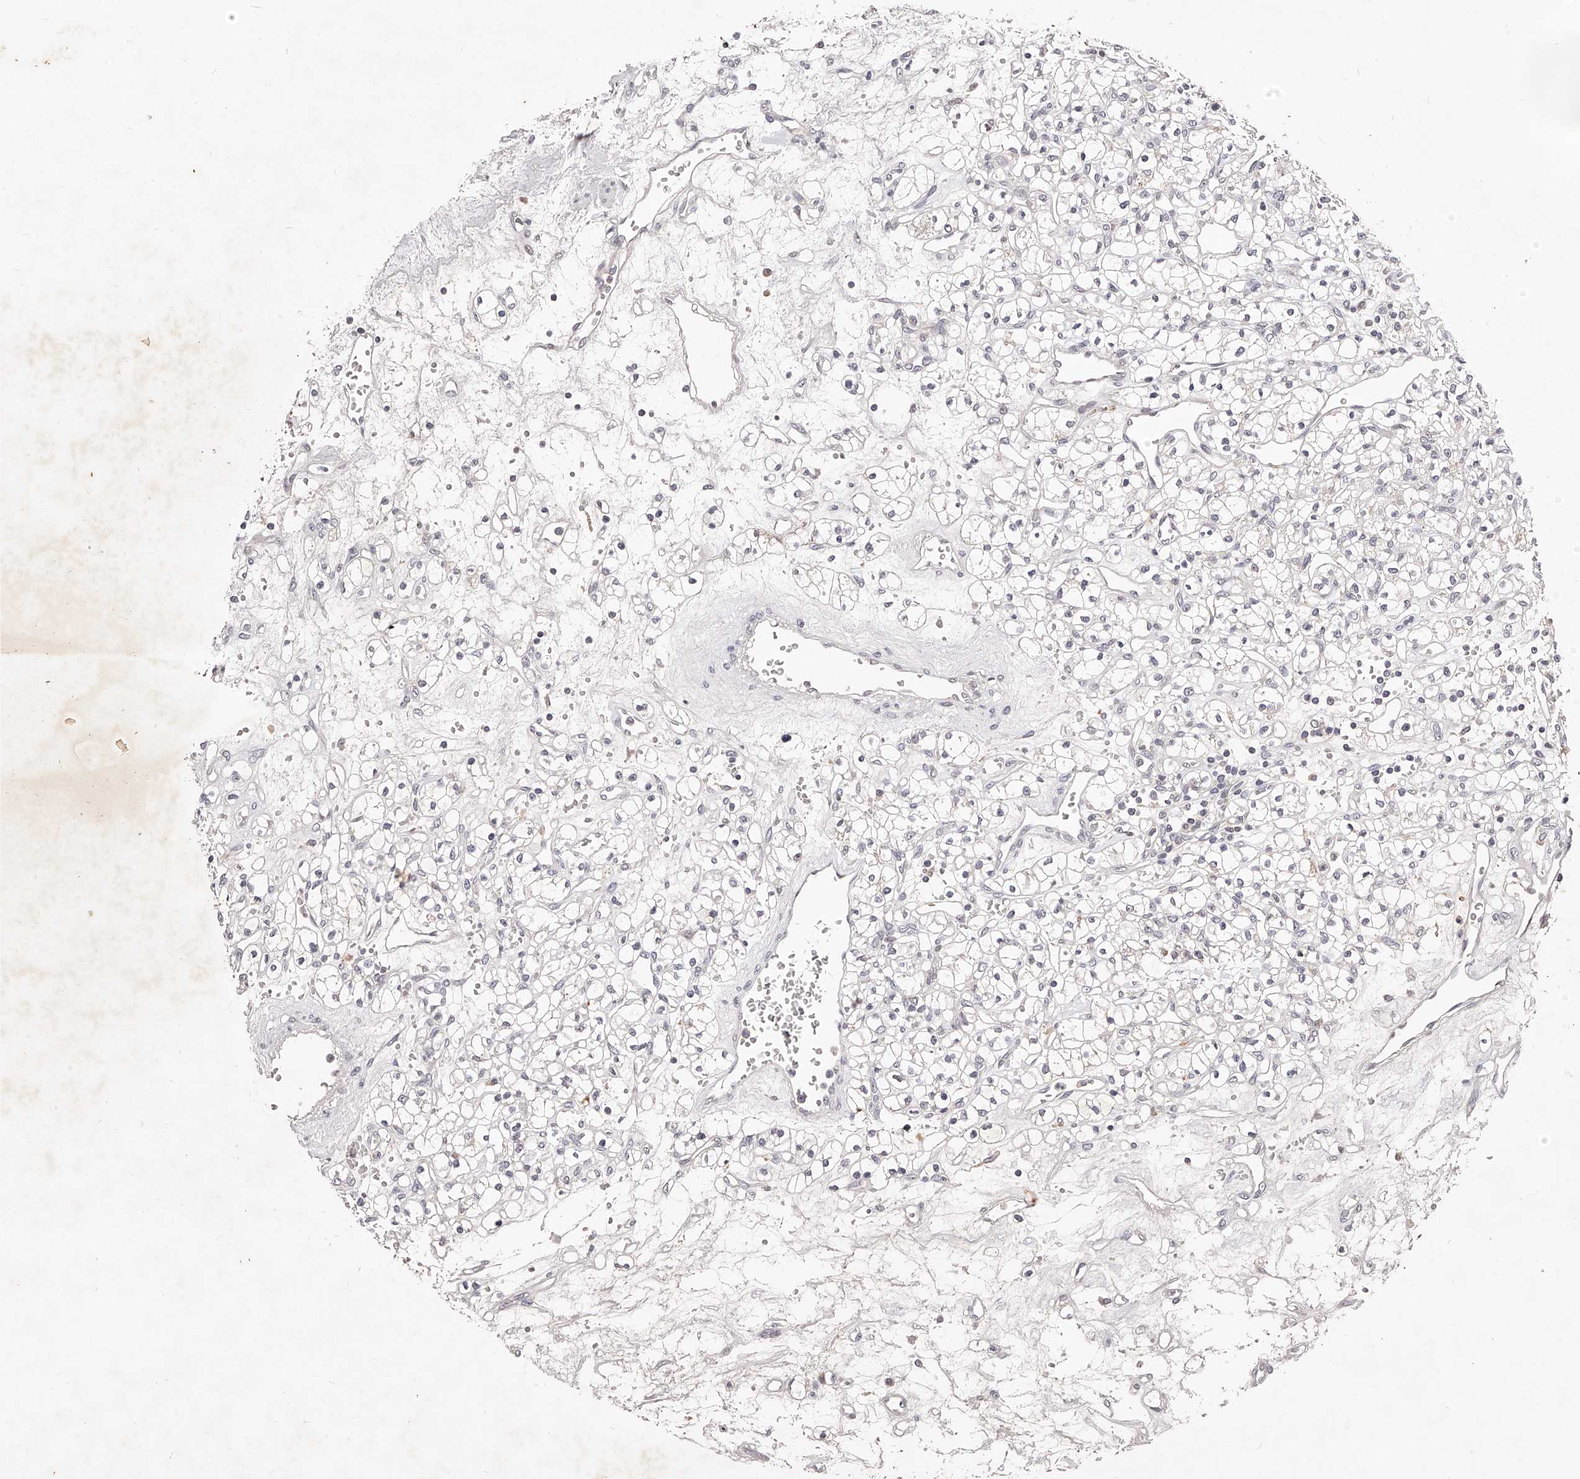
{"staining": {"intensity": "negative", "quantity": "none", "location": "none"}, "tissue": "renal cancer", "cell_type": "Tumor cells", "image_type": "cancer", "snomed": [{"axis": "morphology", "description": "Adenocarcinoma, NOS"}, {"axis": "topography", "description": "Kidney"}], "caption": "This is an immunohistochemistry histopathology image of renal cancer. There is no staining in tumor cells.", "gene": "PHACTR1", "patient": {"sex": "female", "age": 59}}